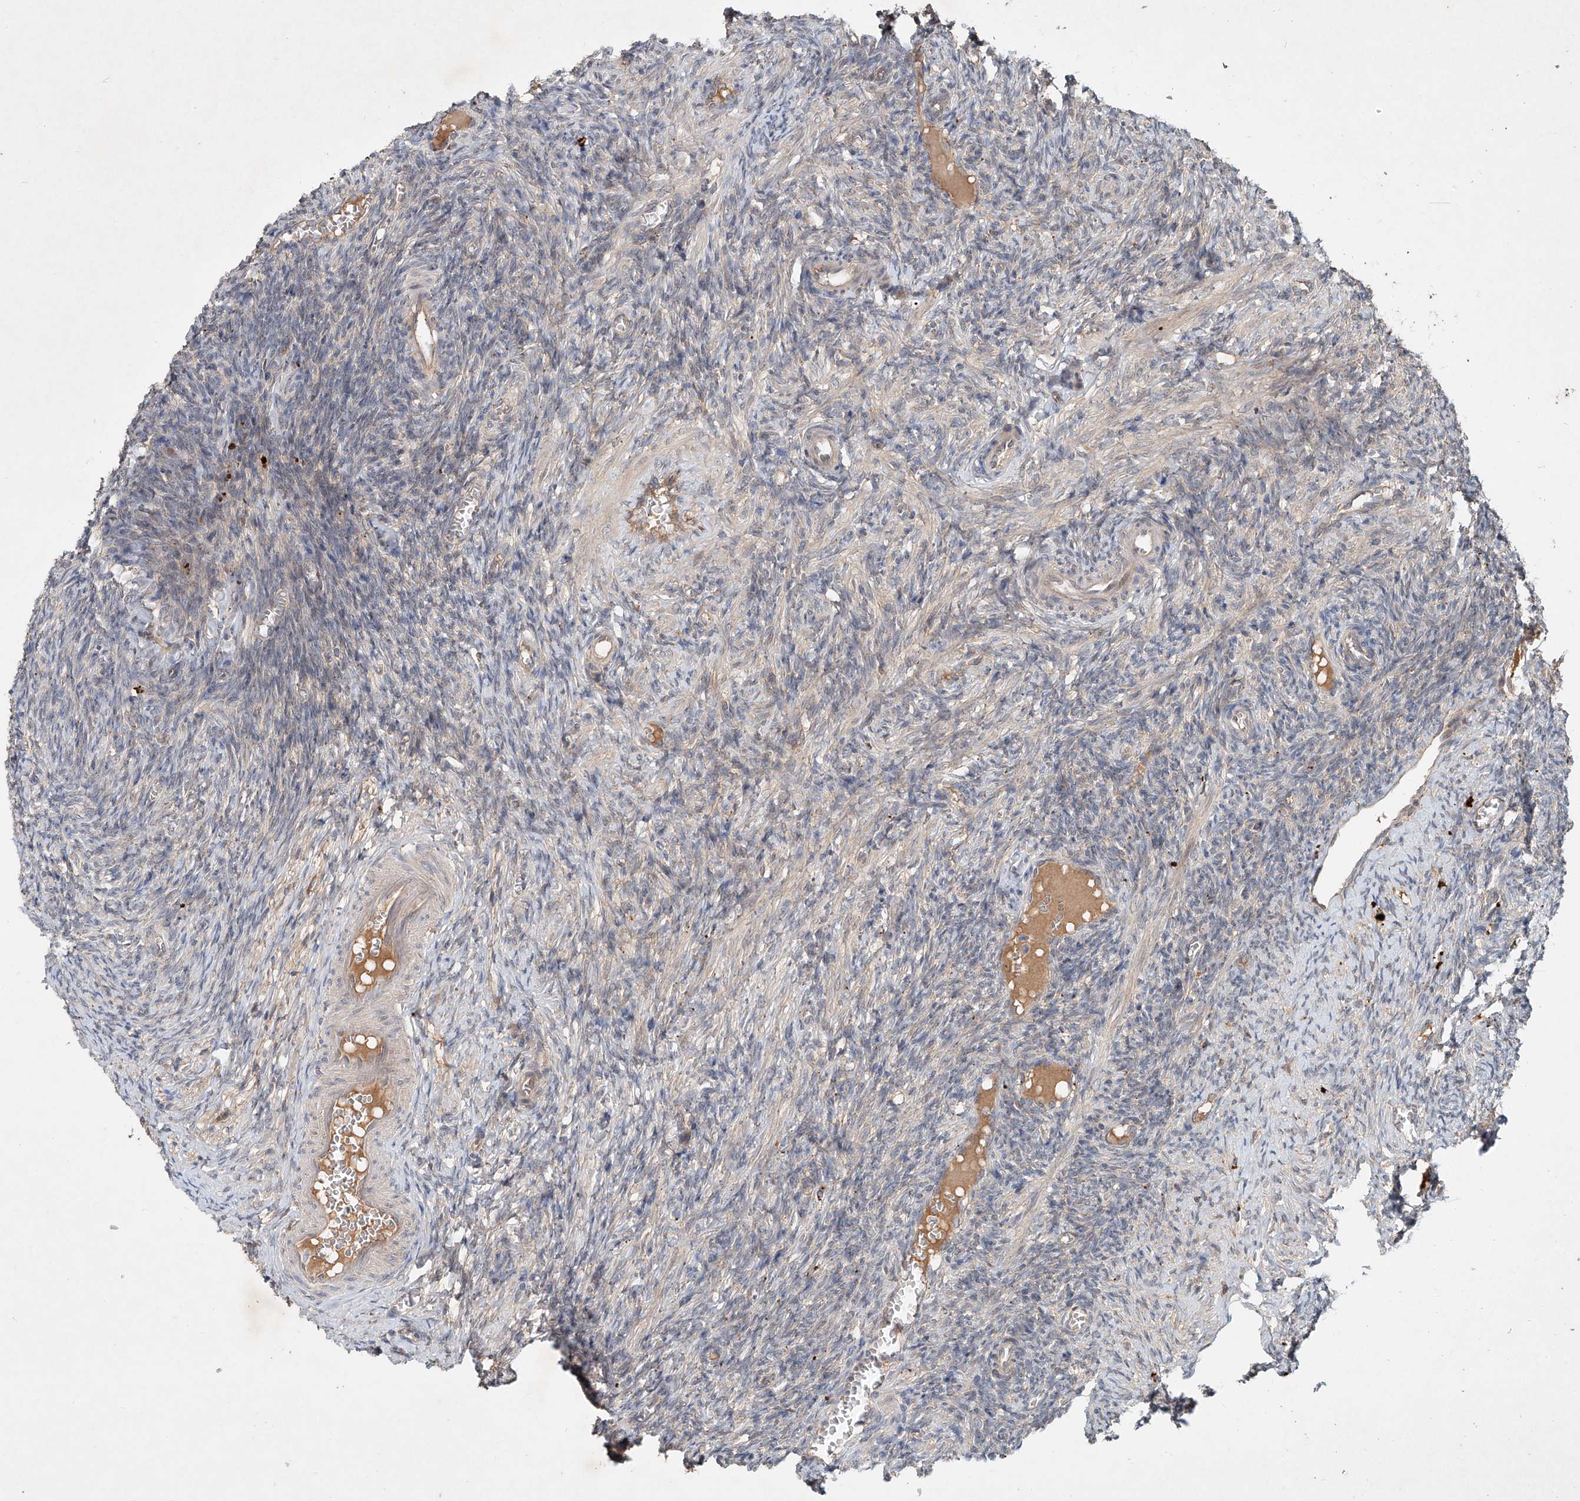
{"staining": {"intensity": "weak", "quantity": "<25%", "location": "cytoplasmic/membranous,nuclear"}, "tissue": "ovary", "cell_type": "Ovarian stroma cells", "image_type": "normal", "snomed": [{"axis": "morphology", "description": "Normal tissue, NOS"}, {"axis": "topography", "description": "Ovary"}], "caption": "Immunohistochemistry (IHC) of unremarkable human ovary exhibits no expression in ovarian stroma cells.", "gene": "IER5", "patient": {"sex": "female", "age": 27}}